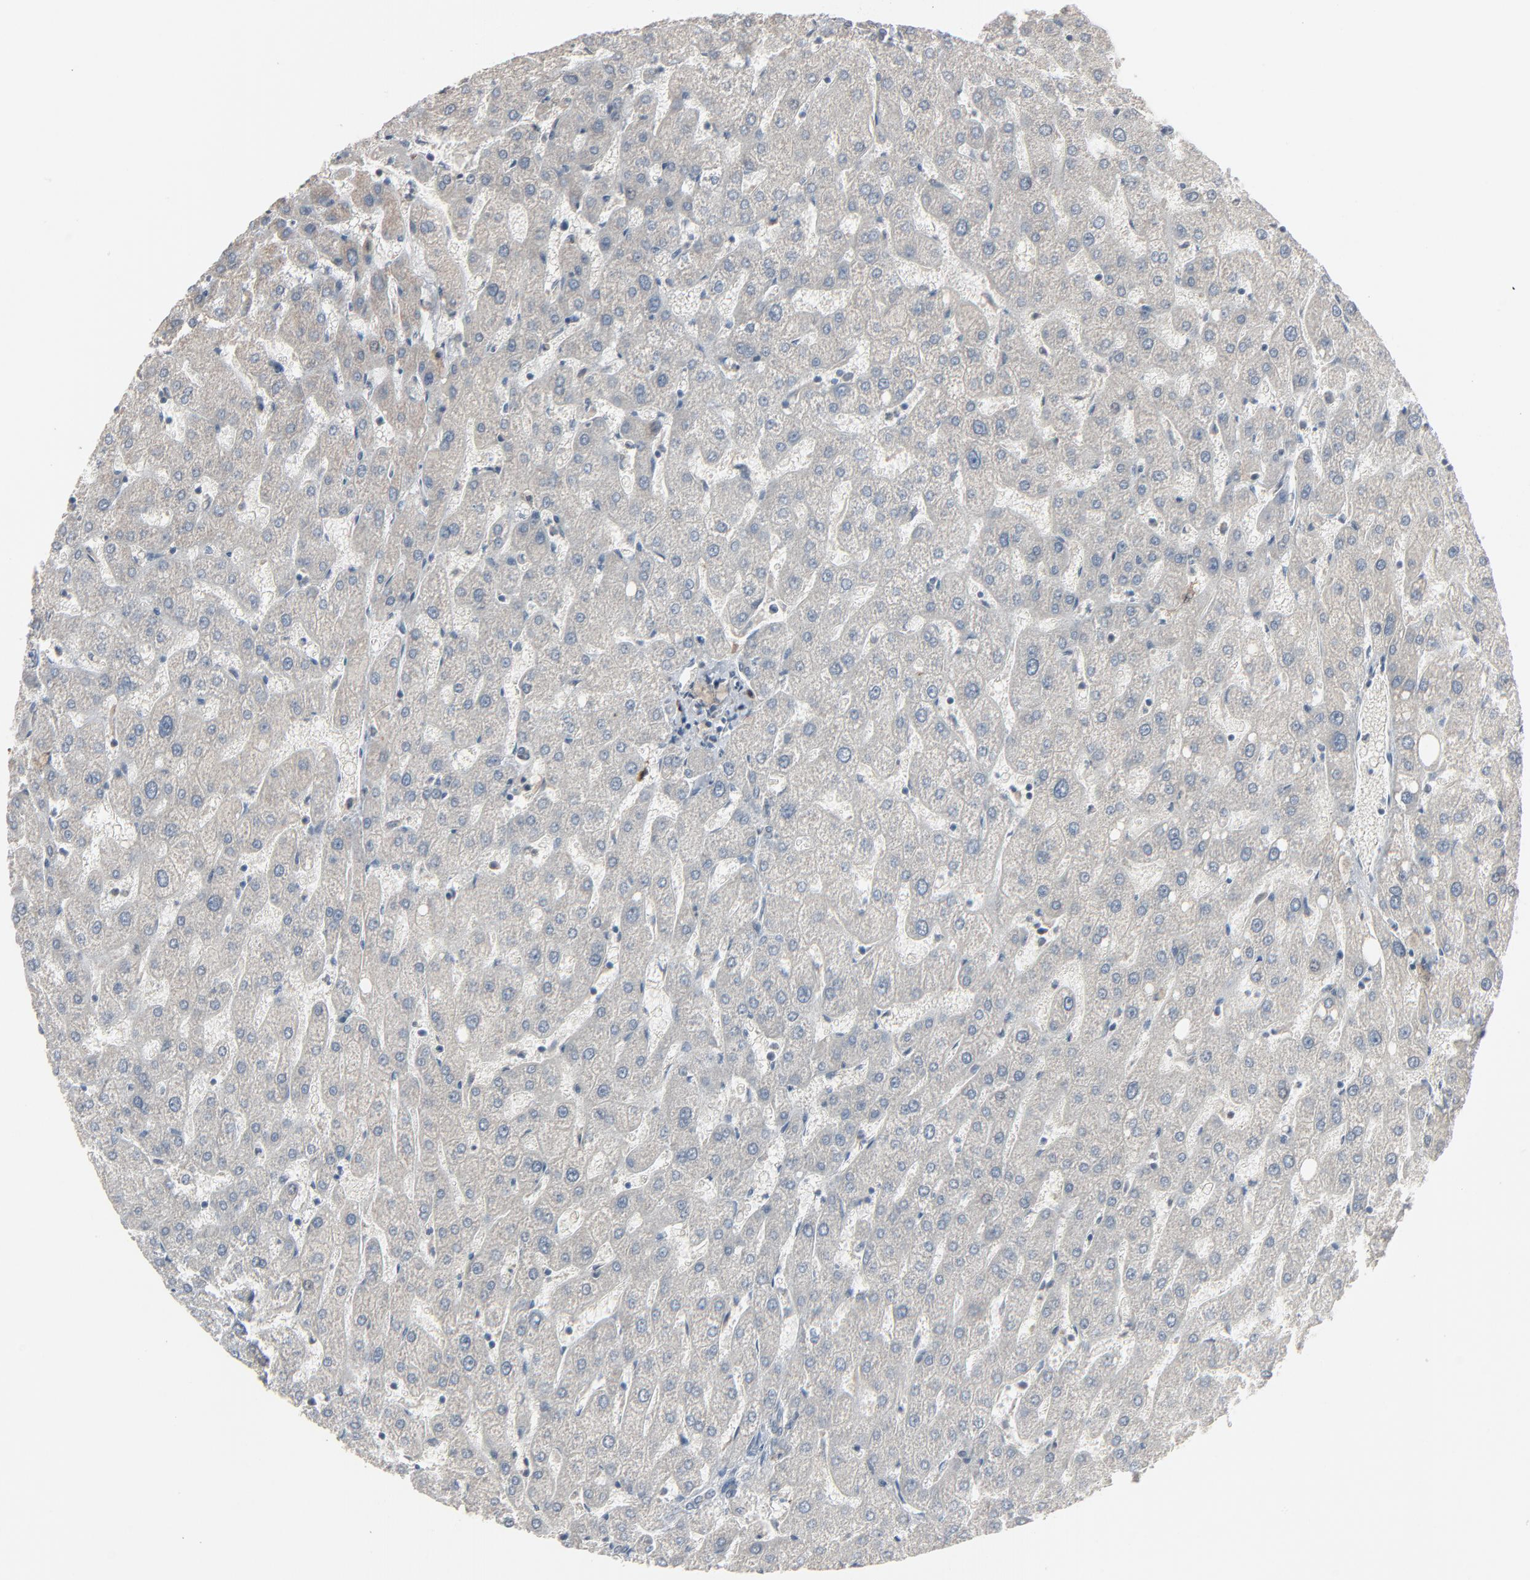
{"staining": {"intensity": "negative", "quantity": "none", "location": "none"}, "tissue": "liver", "cell_type": "Cholangiocytes", "image_type": "normal", "snomed": [{"axis": "morphology", "description": "Normal tissue, NOS"}, {"axis": "topography", "description": "Liver"}], "caption": "A photomicrograph of liver stained for a protein demonstrates no brown staining in cholangiocytes. (Stains: DAB (3,3'-diaminobenzidine) immunohistochemistry (IHC) with hematoxylin counter stain, Microscopy: brightfield microscopy at high magnification).", "gene": "DOCK8", "patient": {"sex": "male", "age": 67}}